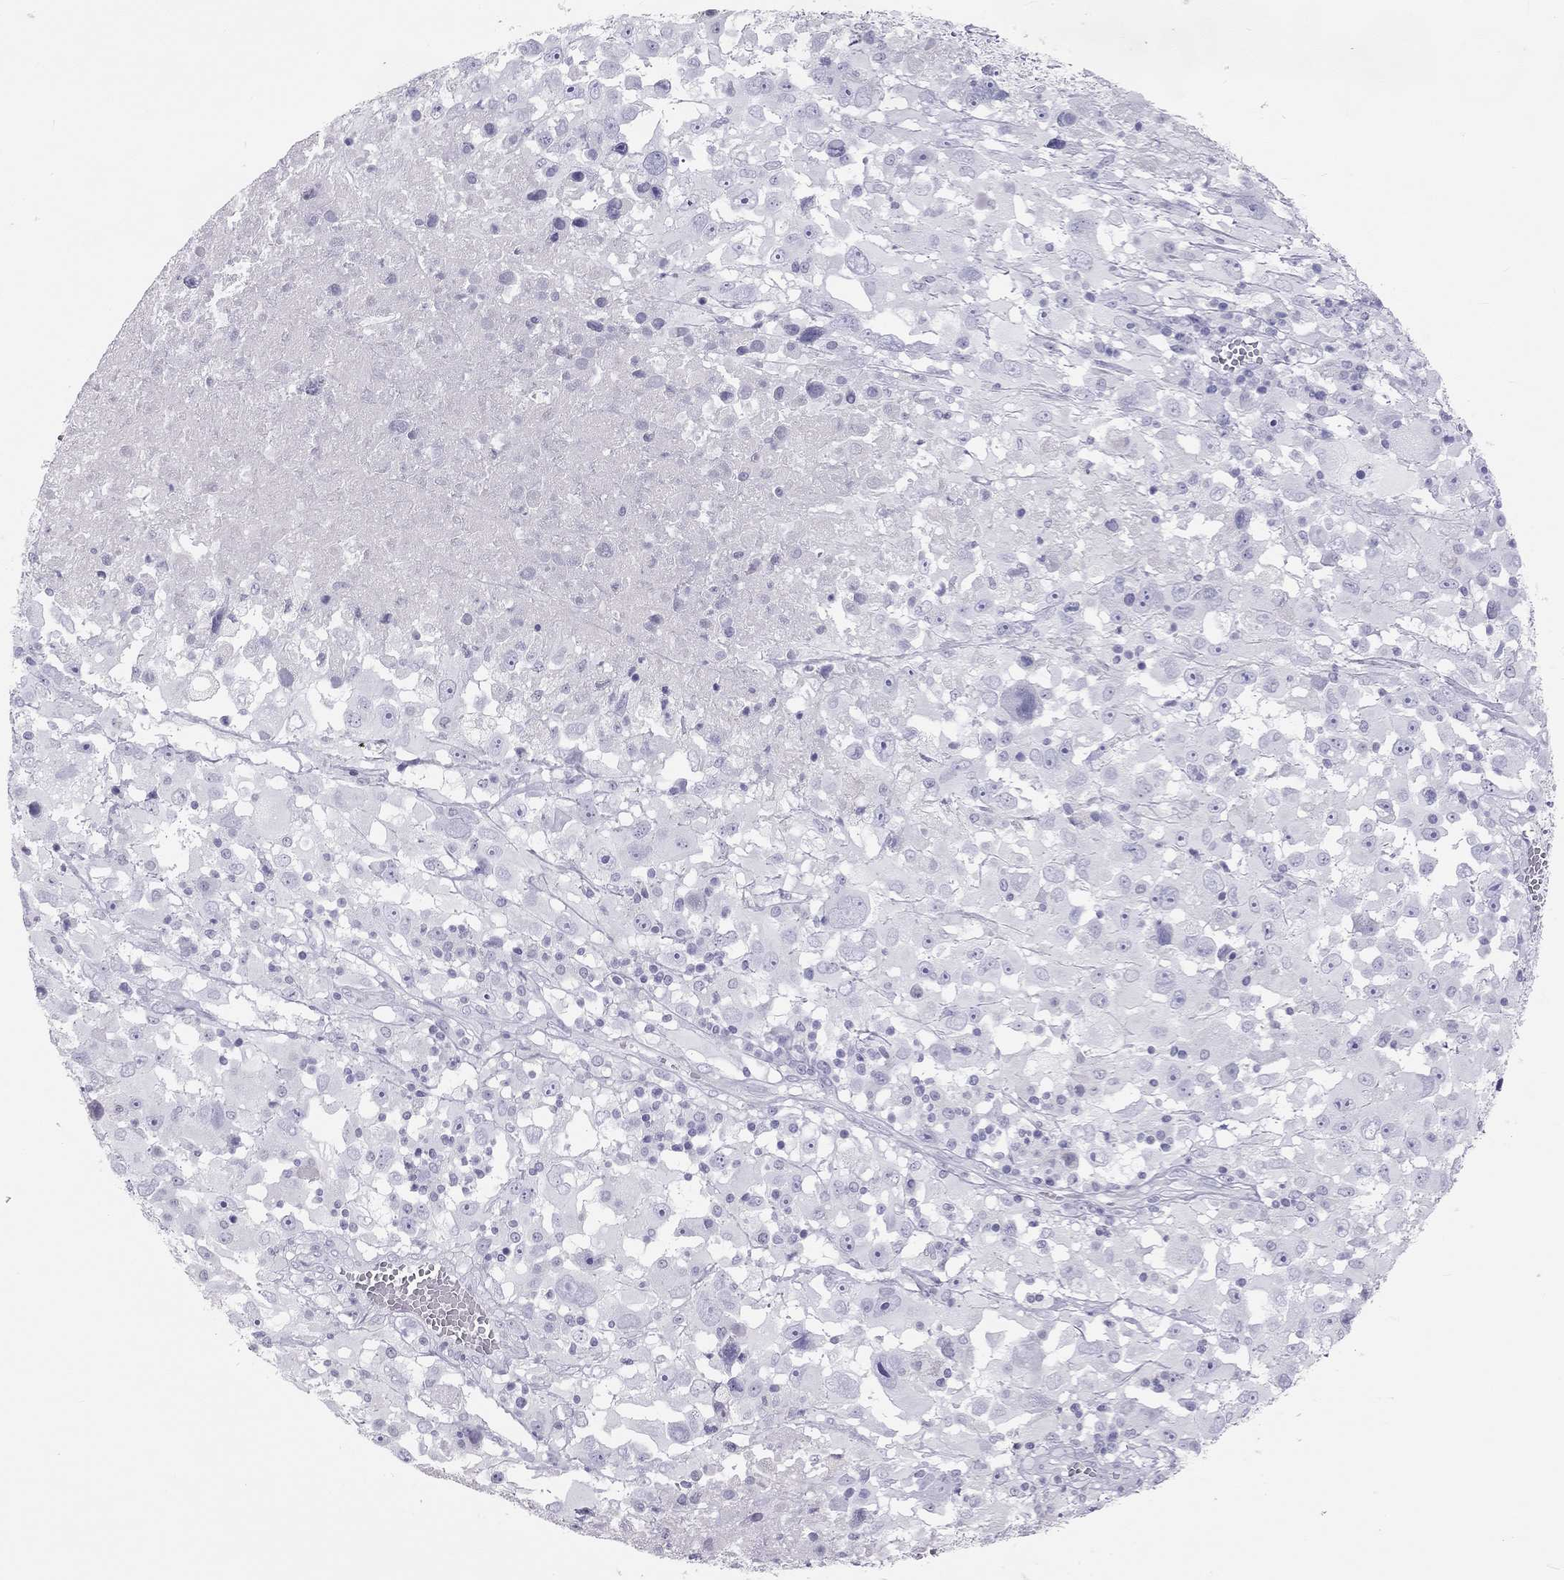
{"staining": {"intensity": "negative", "quantity": "none", "location": "none"}, "tissue": "melanoma", "cell_type": "Tumor cells", "image_type": "cancer", "snomed": [{"axis": "morphology", "description": "Malignant melanoma, Metastatic site"}, {"axis": "topography", "description": "Soft tissue"}], "caption": "Immunohistochemical staining of malignant melanoma (metastatic site) exhibits no significant staining in tumor cells.", "gene": "KLRG1", "patient": {"sex": "male", "age": 50}}